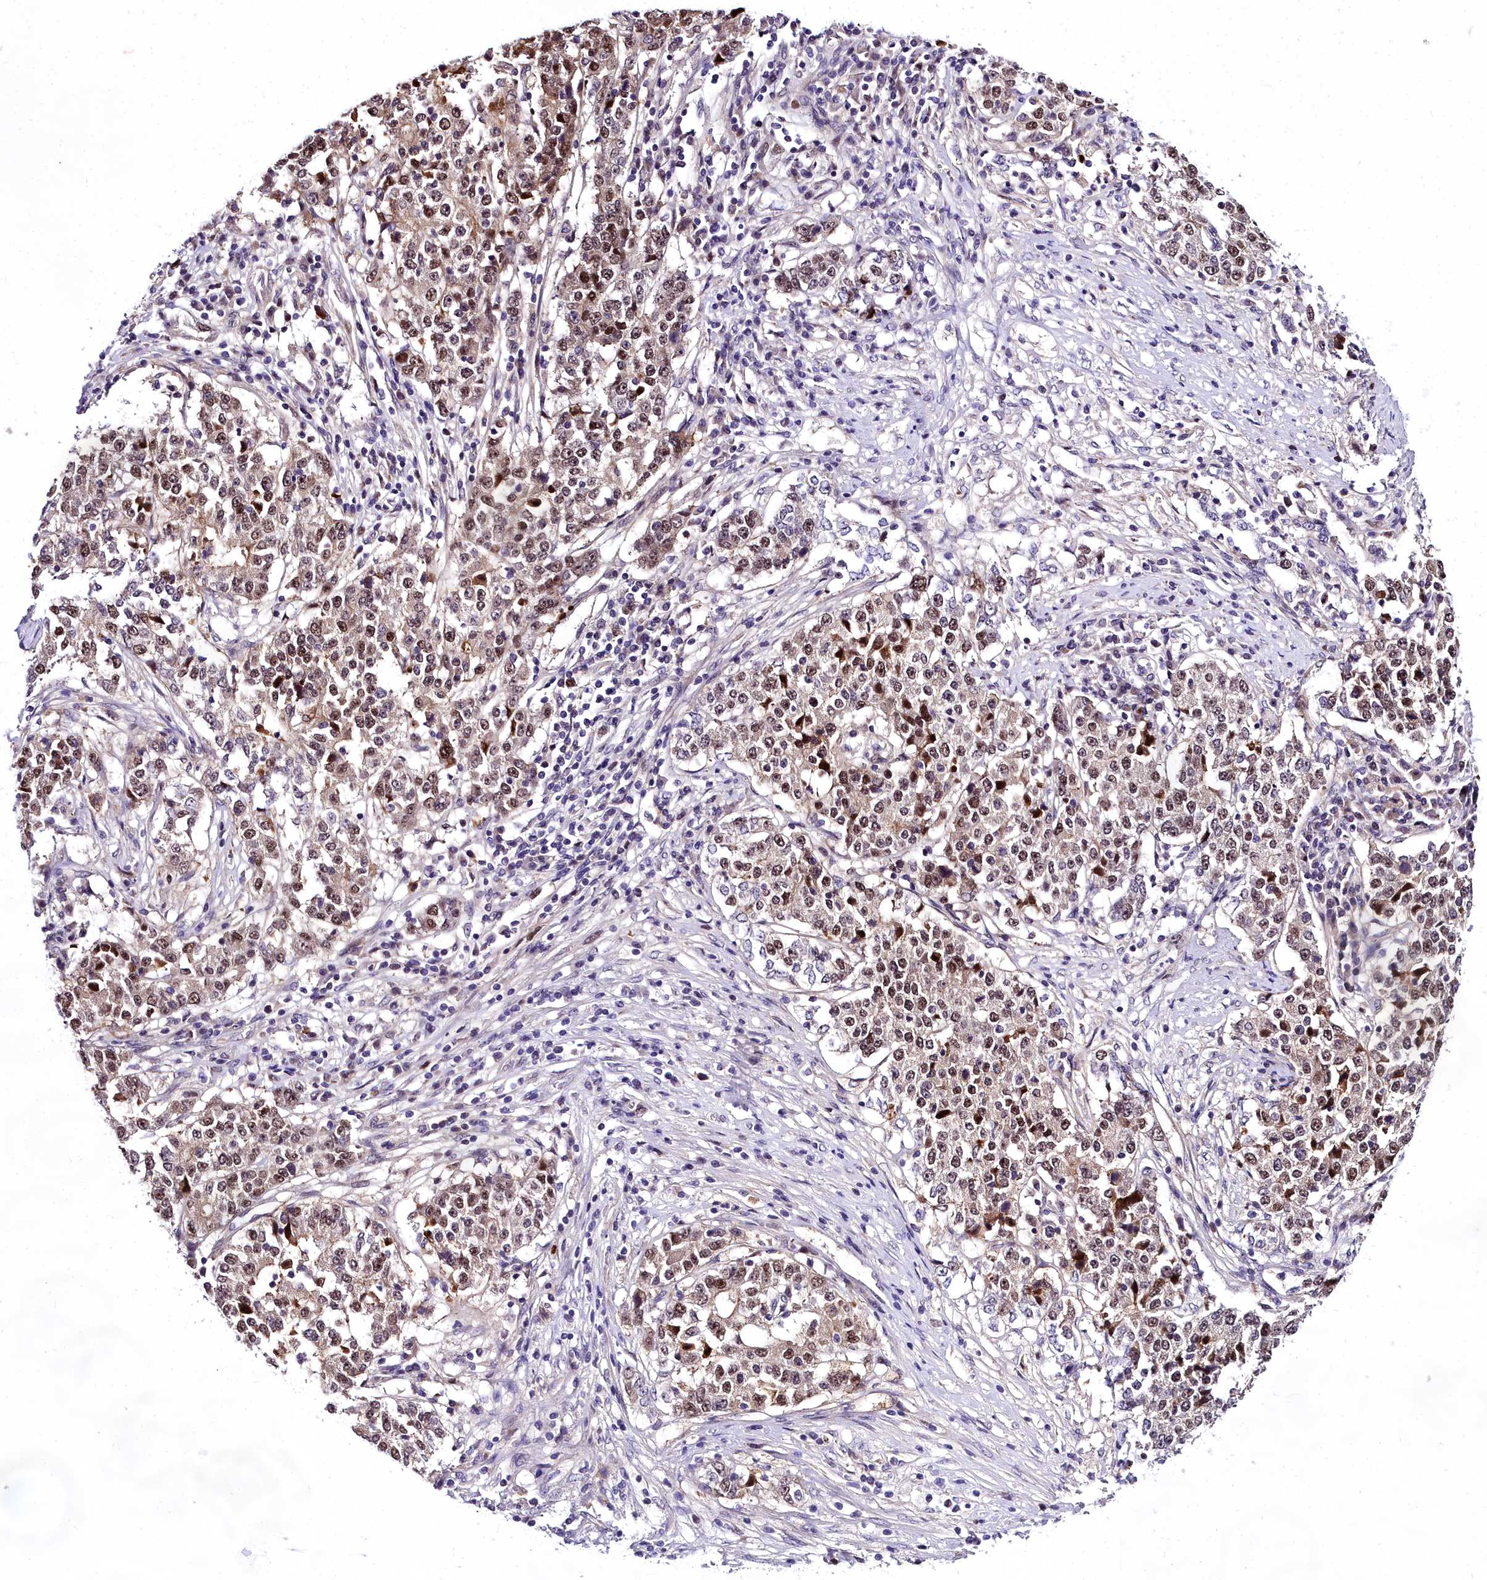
{"staining": {"intensity": "moderate", "quantity": ">75%", "location": "nuclear"}, "tissue": "stomach cancer", "cell_type": "Tumor cells", "image_type": "cancer", "snomed": [{"axis": "morphology", "description": "Adenocarcinoma, NOS"}, {"axis": "topography", "description": "Stomach"}], "caption": "This is an image of IHC staining of stomach cancer, which shows moderate staining in the nuclear of tumor cells.", "gene": "TRIML2", "patient": {"sex": "male", "age": 59}}